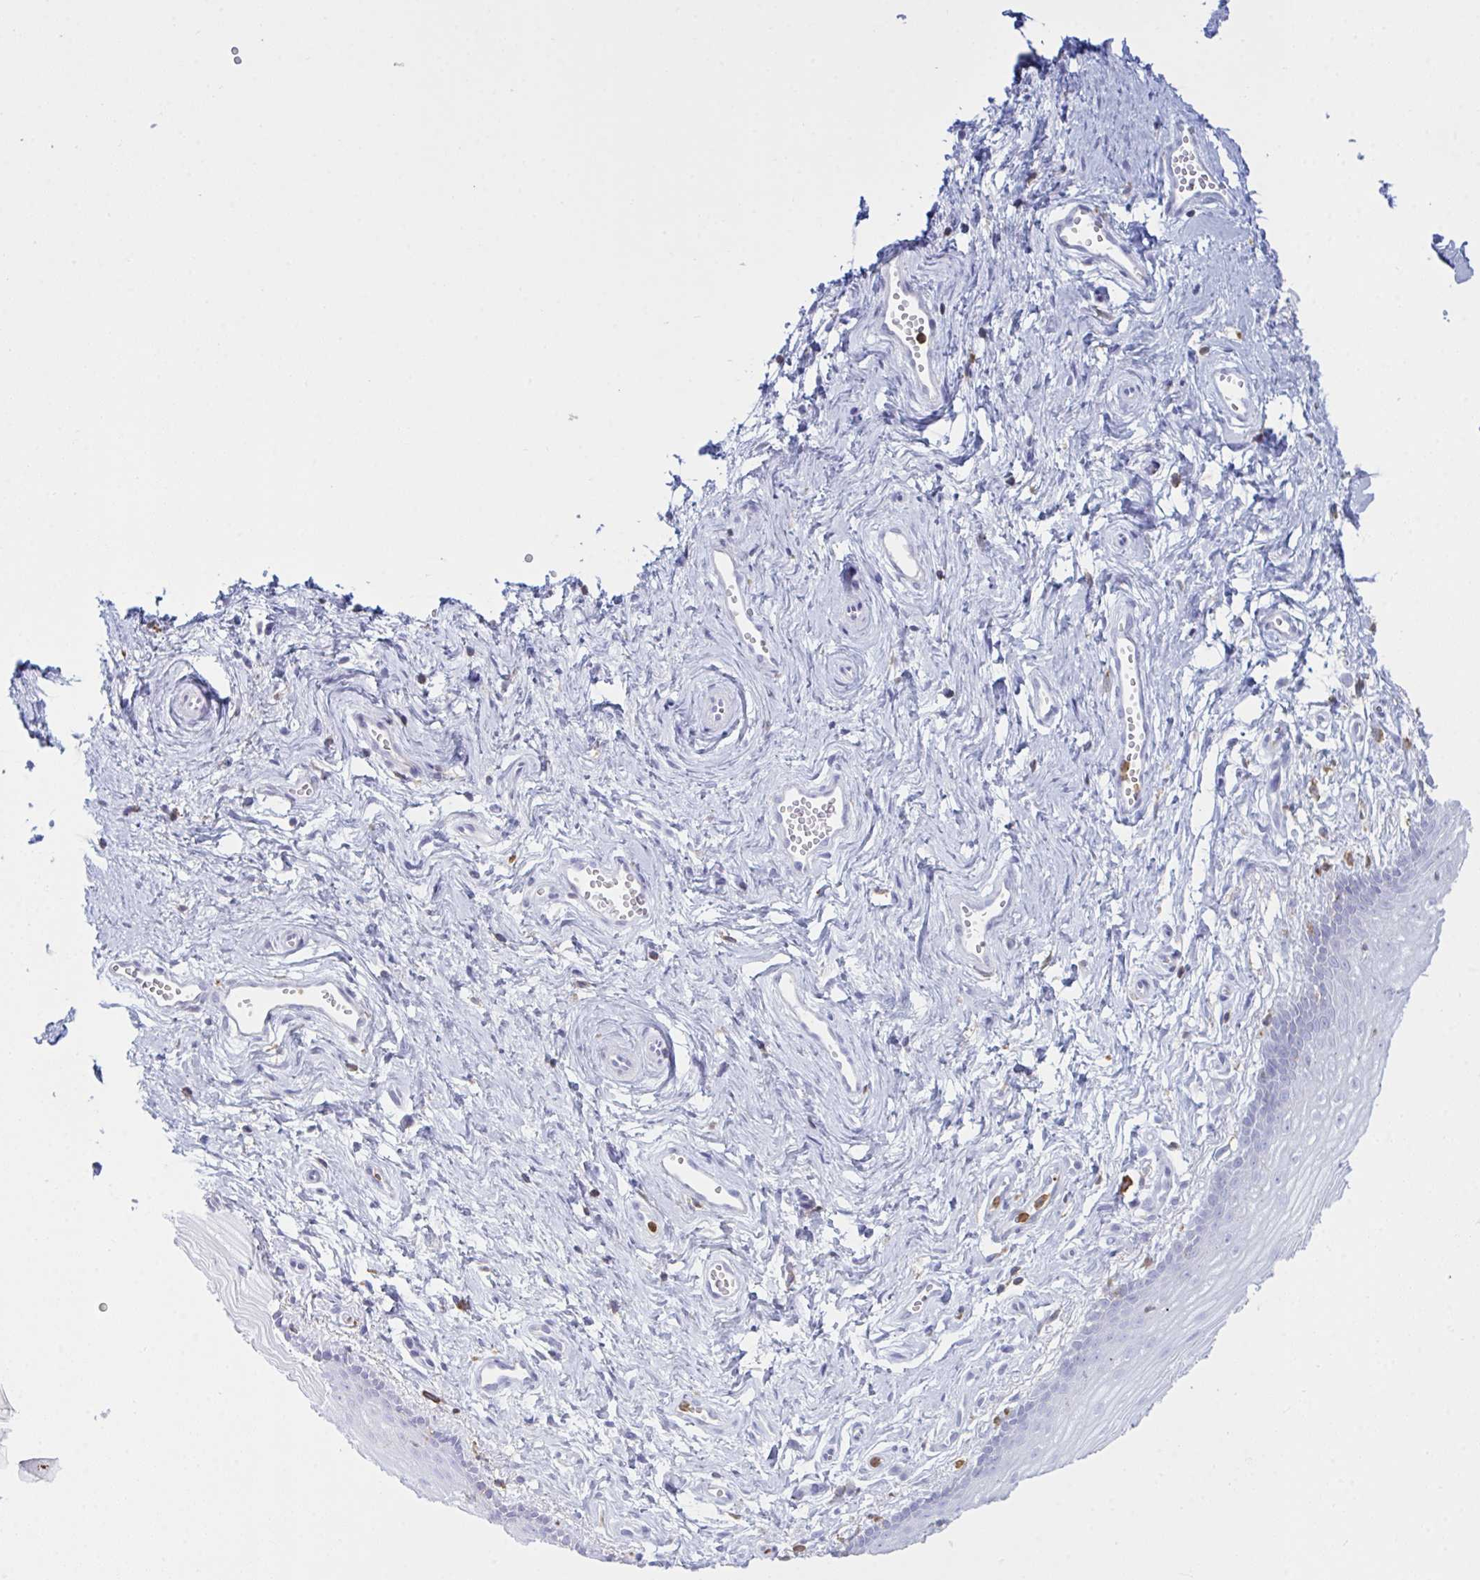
{"staining": {"intensity": "negative", "quantity": "none", "location": "none"}, "tissue": "vagina", "cell_type": "Squamous epithelial cells", "image_type": "normal", "snomed": [{"axis": "morphology", "description": "Normal tissue, NOS"}, {"axis": "topography", "description": "Vagina"}], "caption": "Squamous epithelial cells show no significant positivity in benign vagina. (Immunohistochemistry, brightfield microscopy, high magnification).", "gene": "MYO1F", "patient": {"sex": "female", "age": 38}}